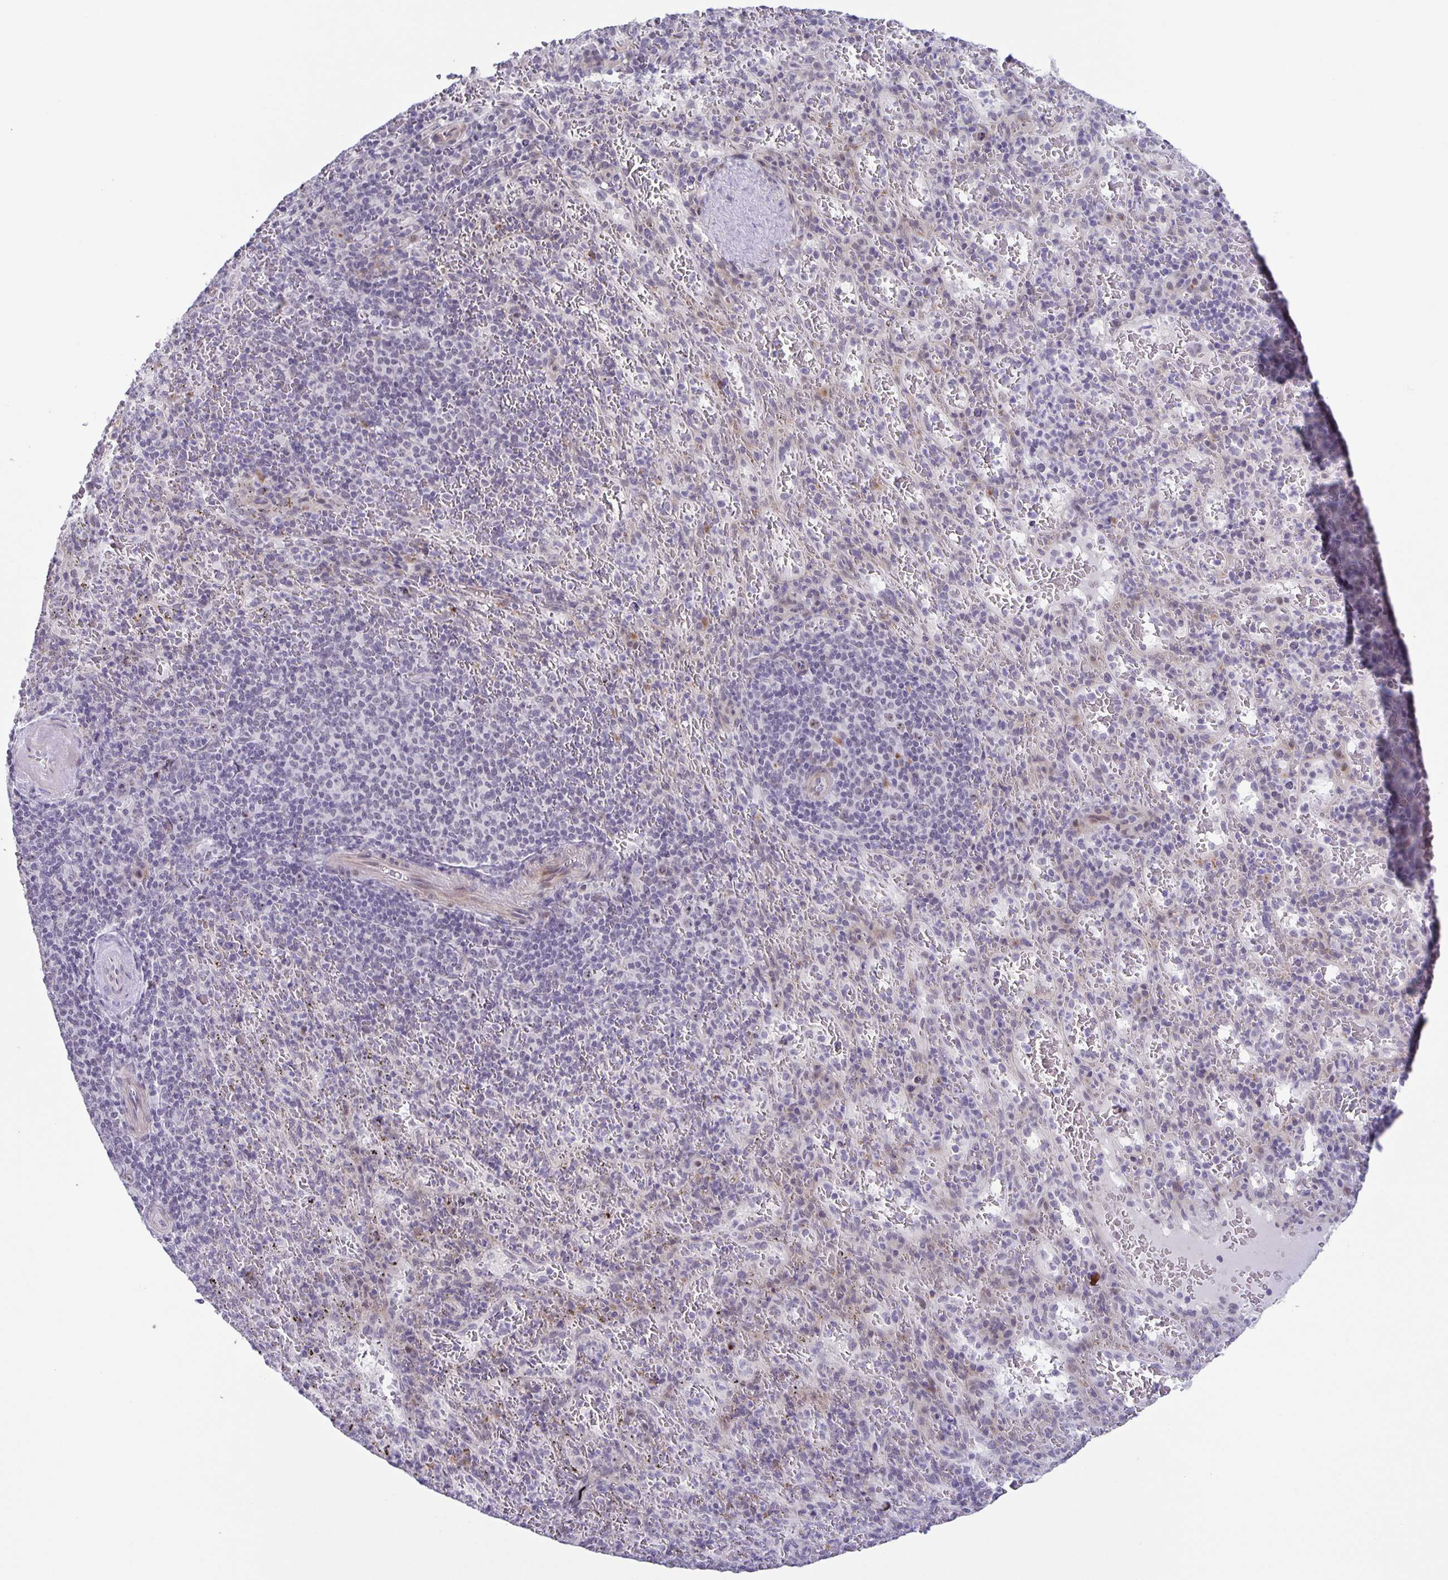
{"staining": {"intensity": "negative", "quantity": "none", "location": "none"}, "tissue": "spleen", "cell_type": "Cells in red pulp", "image_type": "normal", "snomed": [{"axis": "morphology", "description": "Normal tissue, NOS"}, {"axis": "topography", "description": "Spleen"}], "caption": "Immunohistochemistry histopathology image of normal human spleen stained for a protein (brown), which exhibits no expression in cells in red pulp.", "gene": "PHRF1", "patient": {"sex": "male", "age": 57}}